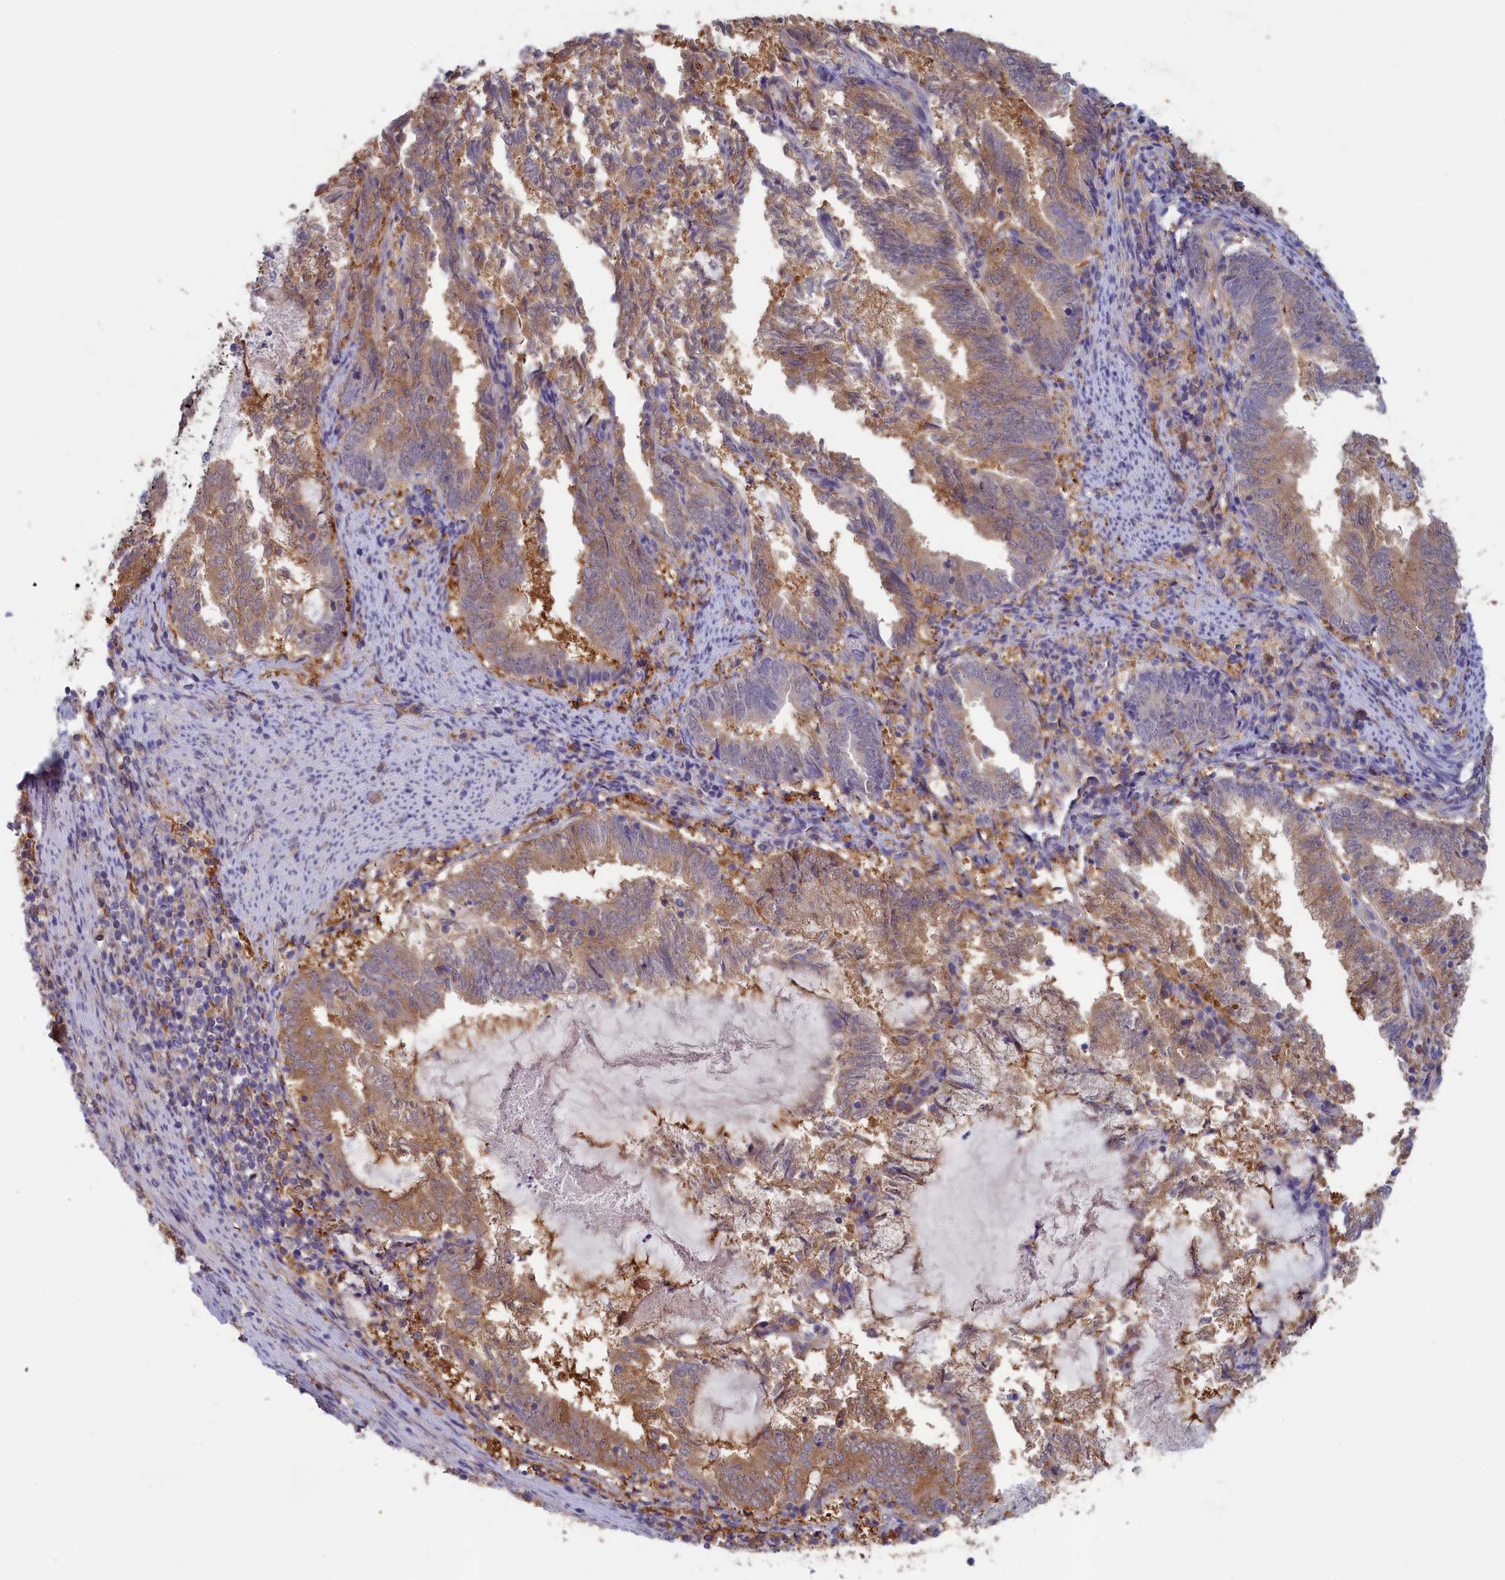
{"staining": {"intensity": "weak", "quantity": ">75%", "location": "cytoplasmic/membranous"}, "tissue": "endometrial cancer", "cell_type": "Tumor cells", "image_type": "cancer", "snomed": [{"axis": "morphology", "description": "Adenocarcinoma, NOS"}, {"axis": "topography", "description": "Endometrium"}], "caption": "A brown stain highlights weak cytoplasmic/membranous staining of a protein in human endometrial cancer (adenocarcinoma) tumor cells. The protein is stained brown, and the nuclei are stained in blue (DAB IHC with brightfield microscopy, high magnification).", "gene": "SYNDIG1L", "patient": {"sex": "female", "age": 80}}